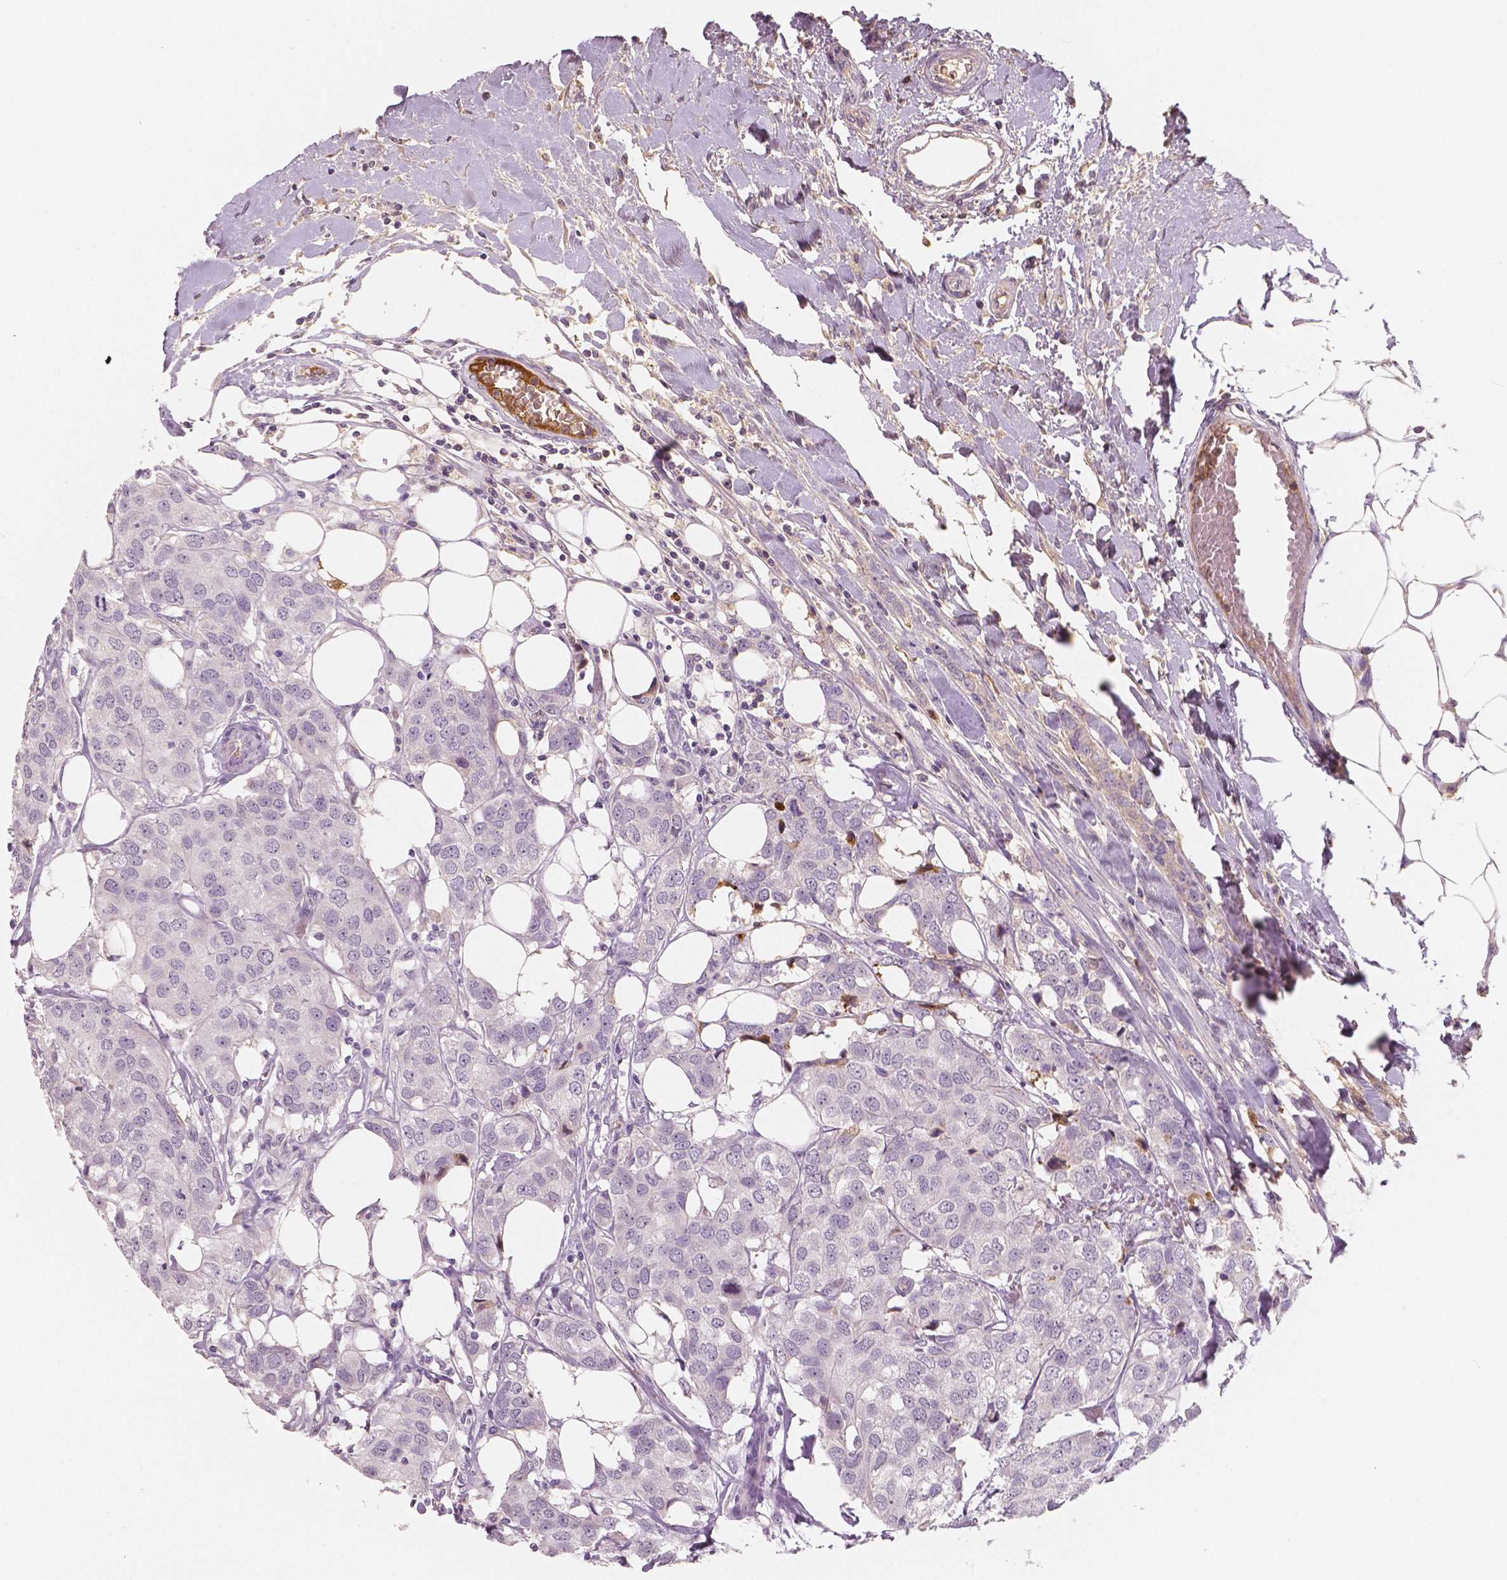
{"staining": {"intensity": "negative", "quantity": "none", "location": "none"}, "tissue": "breast cancer", "cell_type": "Tumor cells", "image_type": "cancer", "snomed": [{"axis": "morphology", "description": "Duct carcinoma"}, {"axis": "topography", "description": "Breast"}], "caption": "Tumor cells show no significant protein positivity in breast cancer (intraductal carcinoma).", "gene": "APOA4", "patient": {"sex": "female", "age": 80}}